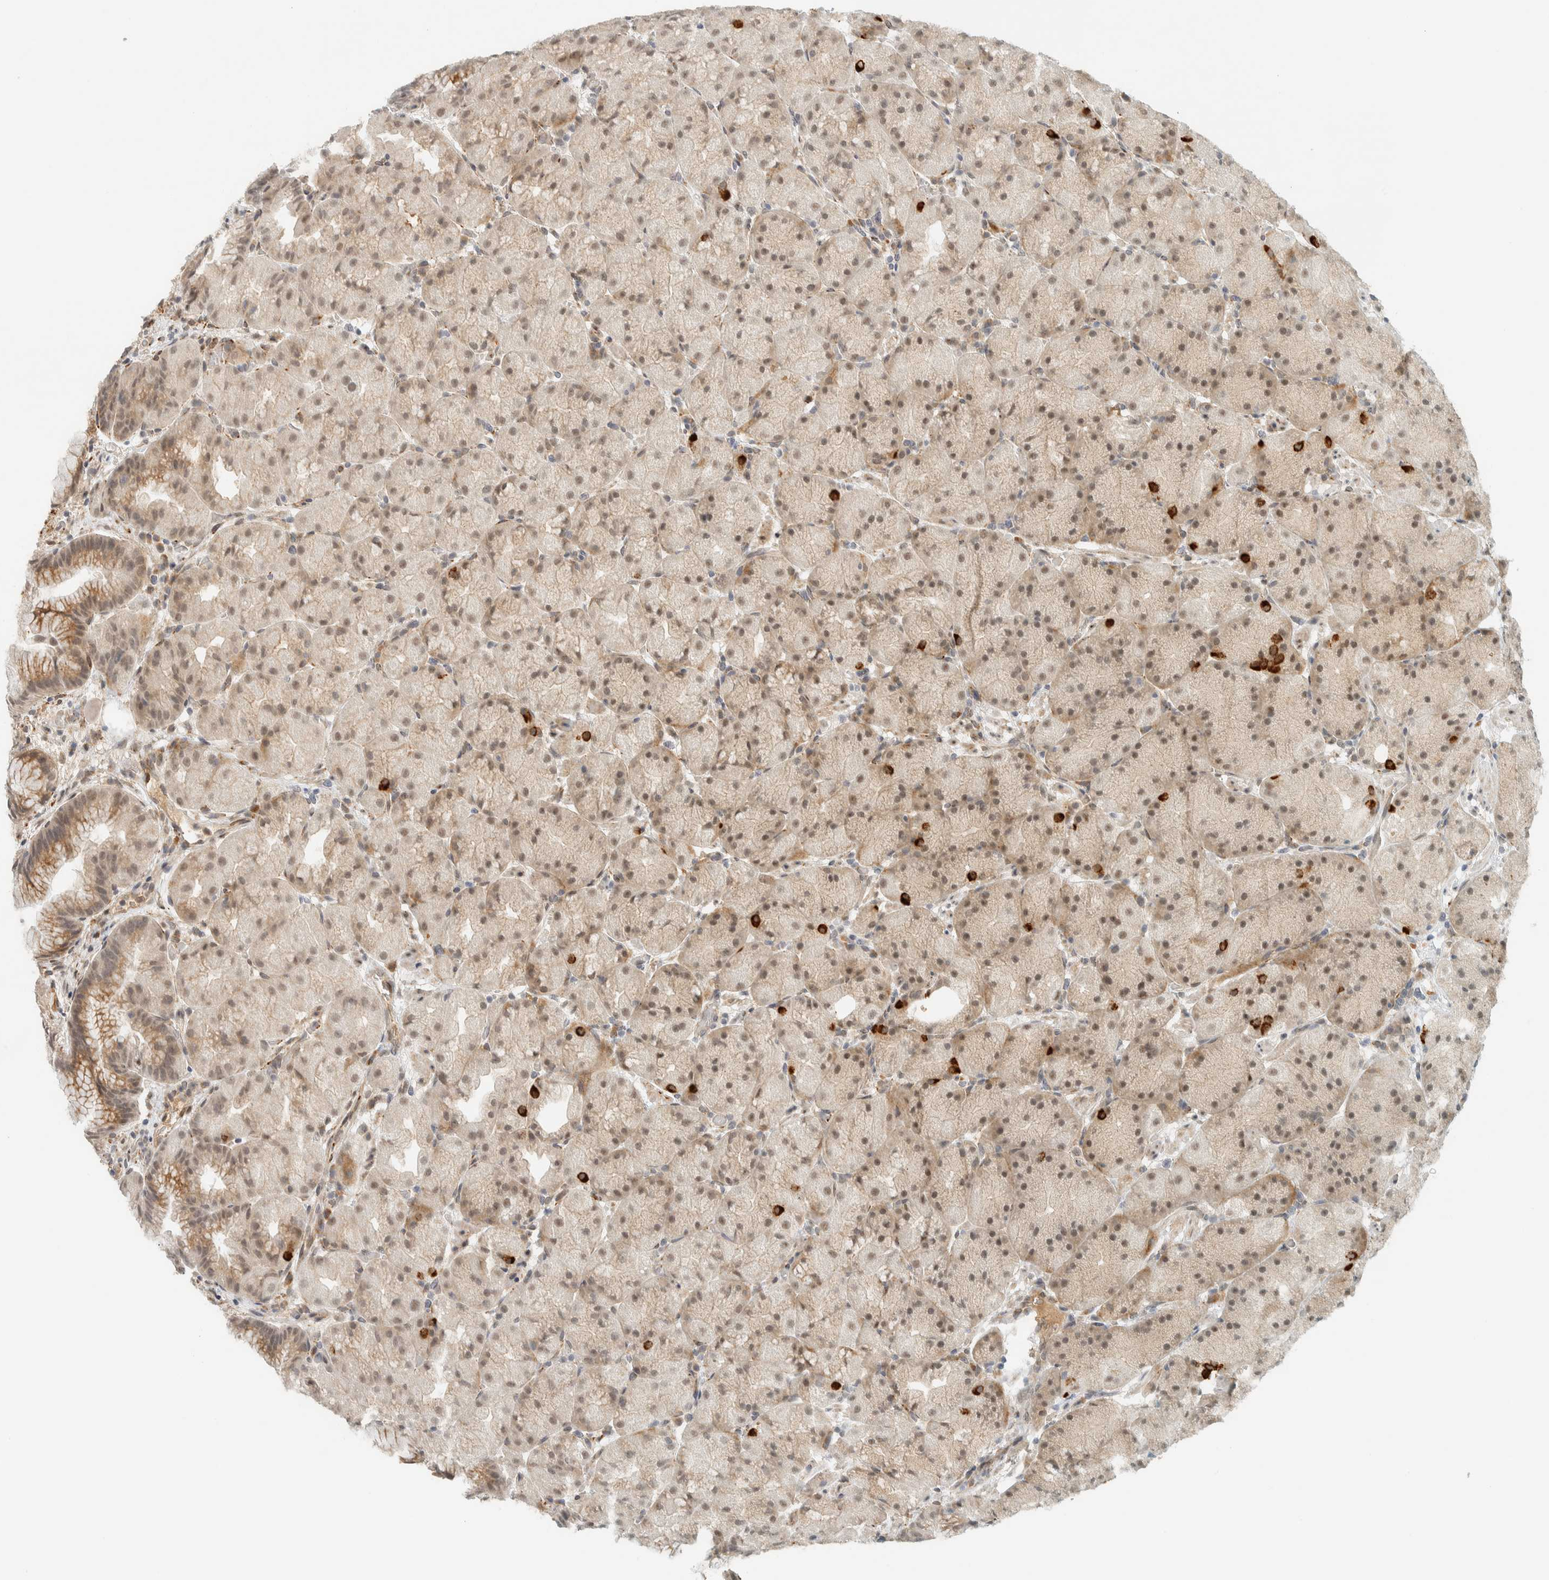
{"staining": {"intensity": "moderate", "quantity": "25%-75%", "location": "cytoplasmic/membranous,nuclear"}, "tissue": "stomach", "cell_type": "Glandular cells", "image_type": "normal", "snomed": [{"axis": "morphology", "description": "Normal tissue, NOS"}, {"axis": "topography", "description": "Stomach, upper"}, {"axis": "topography", "description": "Stomach"}], "caption": "Protein analysis of normal stomach exhibits moderate cytoplasmic/membranous,nuclear positivity in approximately 25%-75% of glandular cells.", "gene": "ITPRID1", "patient": {"sex": "male", "age": 48}}